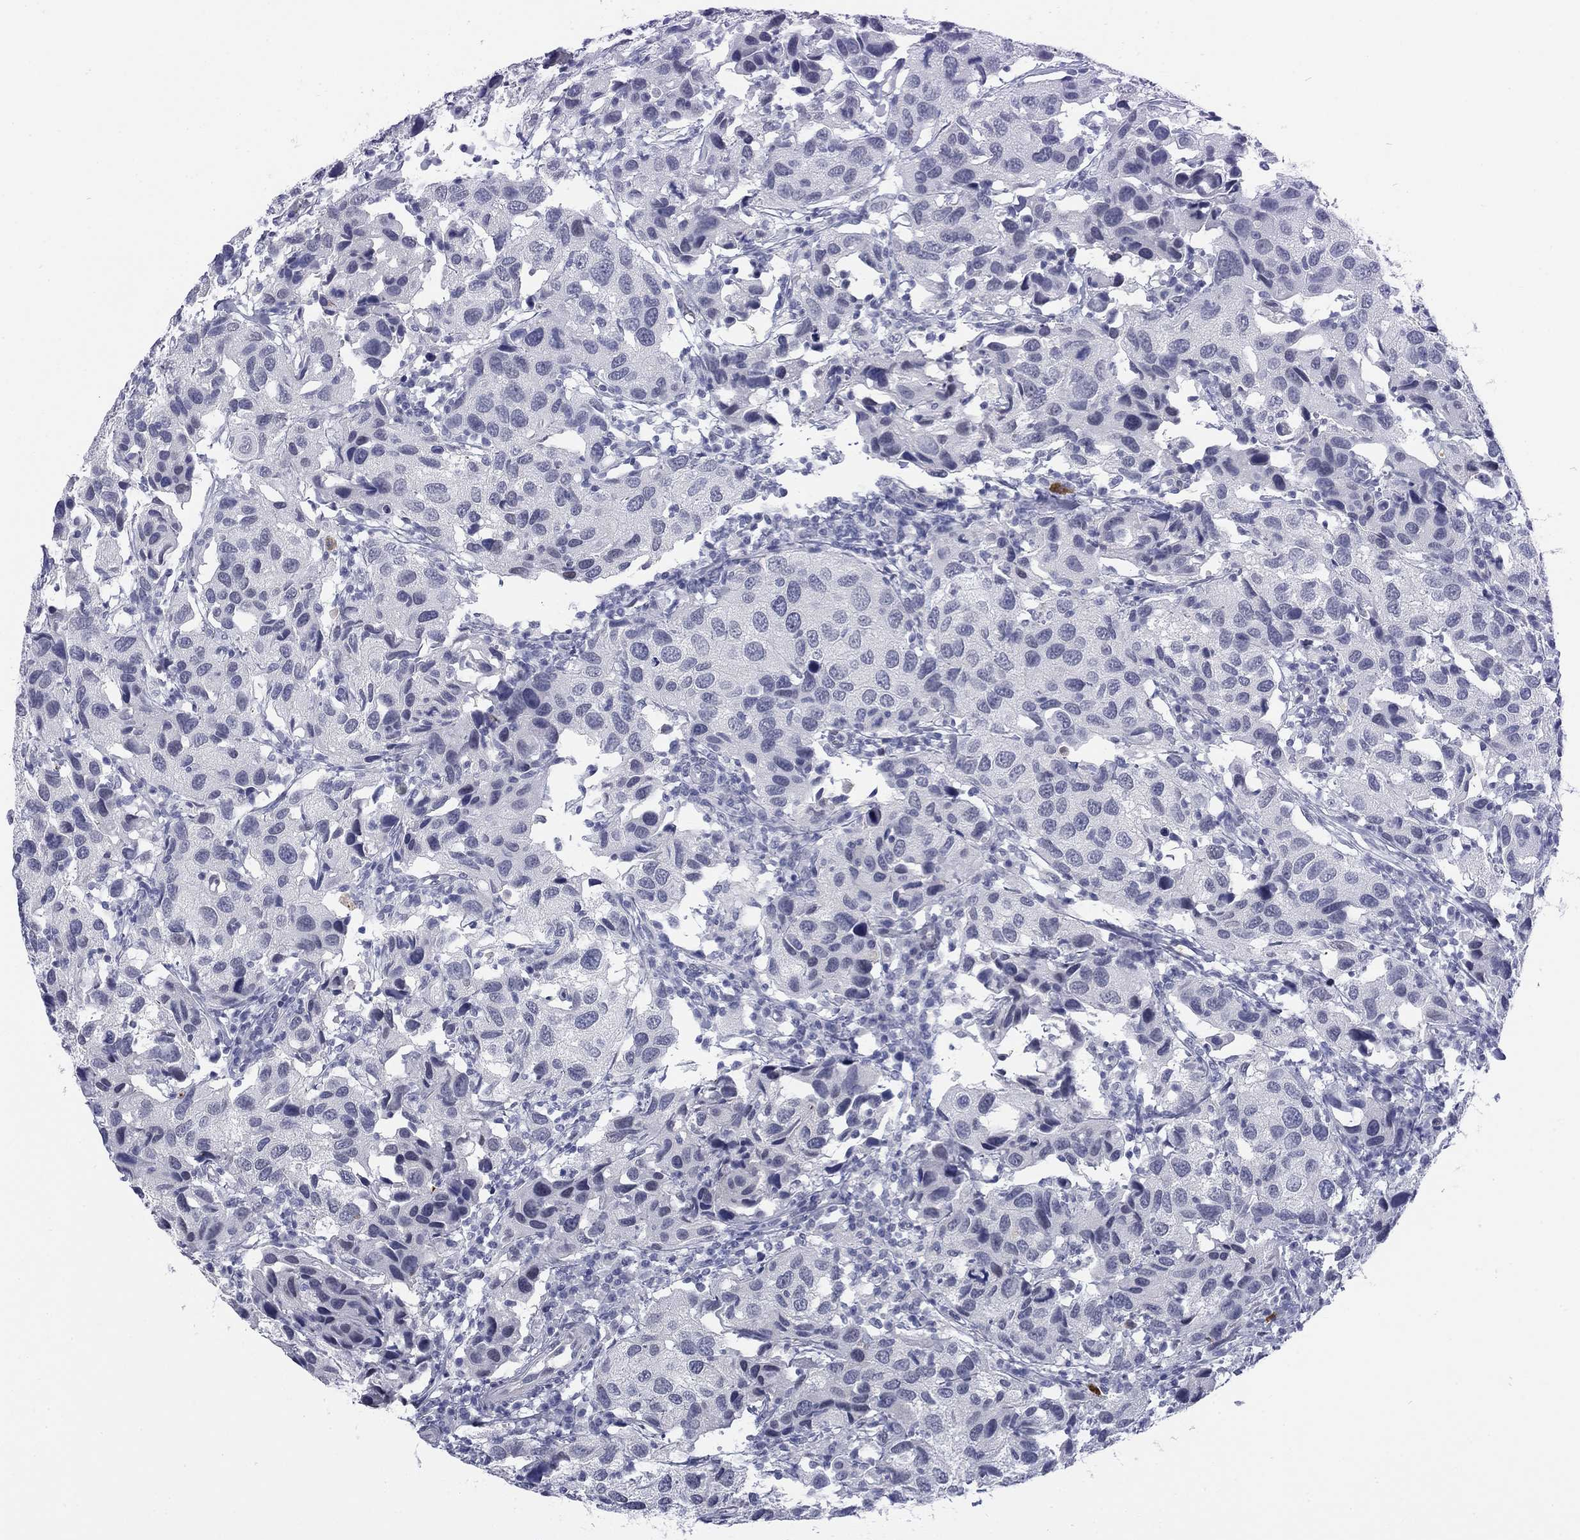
{"staining": {"intensity": "negative", "quantity": "none", "location": "none"}, "tissue": "urothelial cancer", "cell_type": "Tumor cells", "image_type": "cancer", "snomed": [{"axis": "morphology", "description": "Urothelial carcinoma, High grade"}, {"axis": "topography", "description": "Urinary bladder"}], "caption": "Tumor cells show no significant protein positivity in urothelial cancer.", "gene": "ECEL1", "patient": {"sex": "male", "age": 79}}